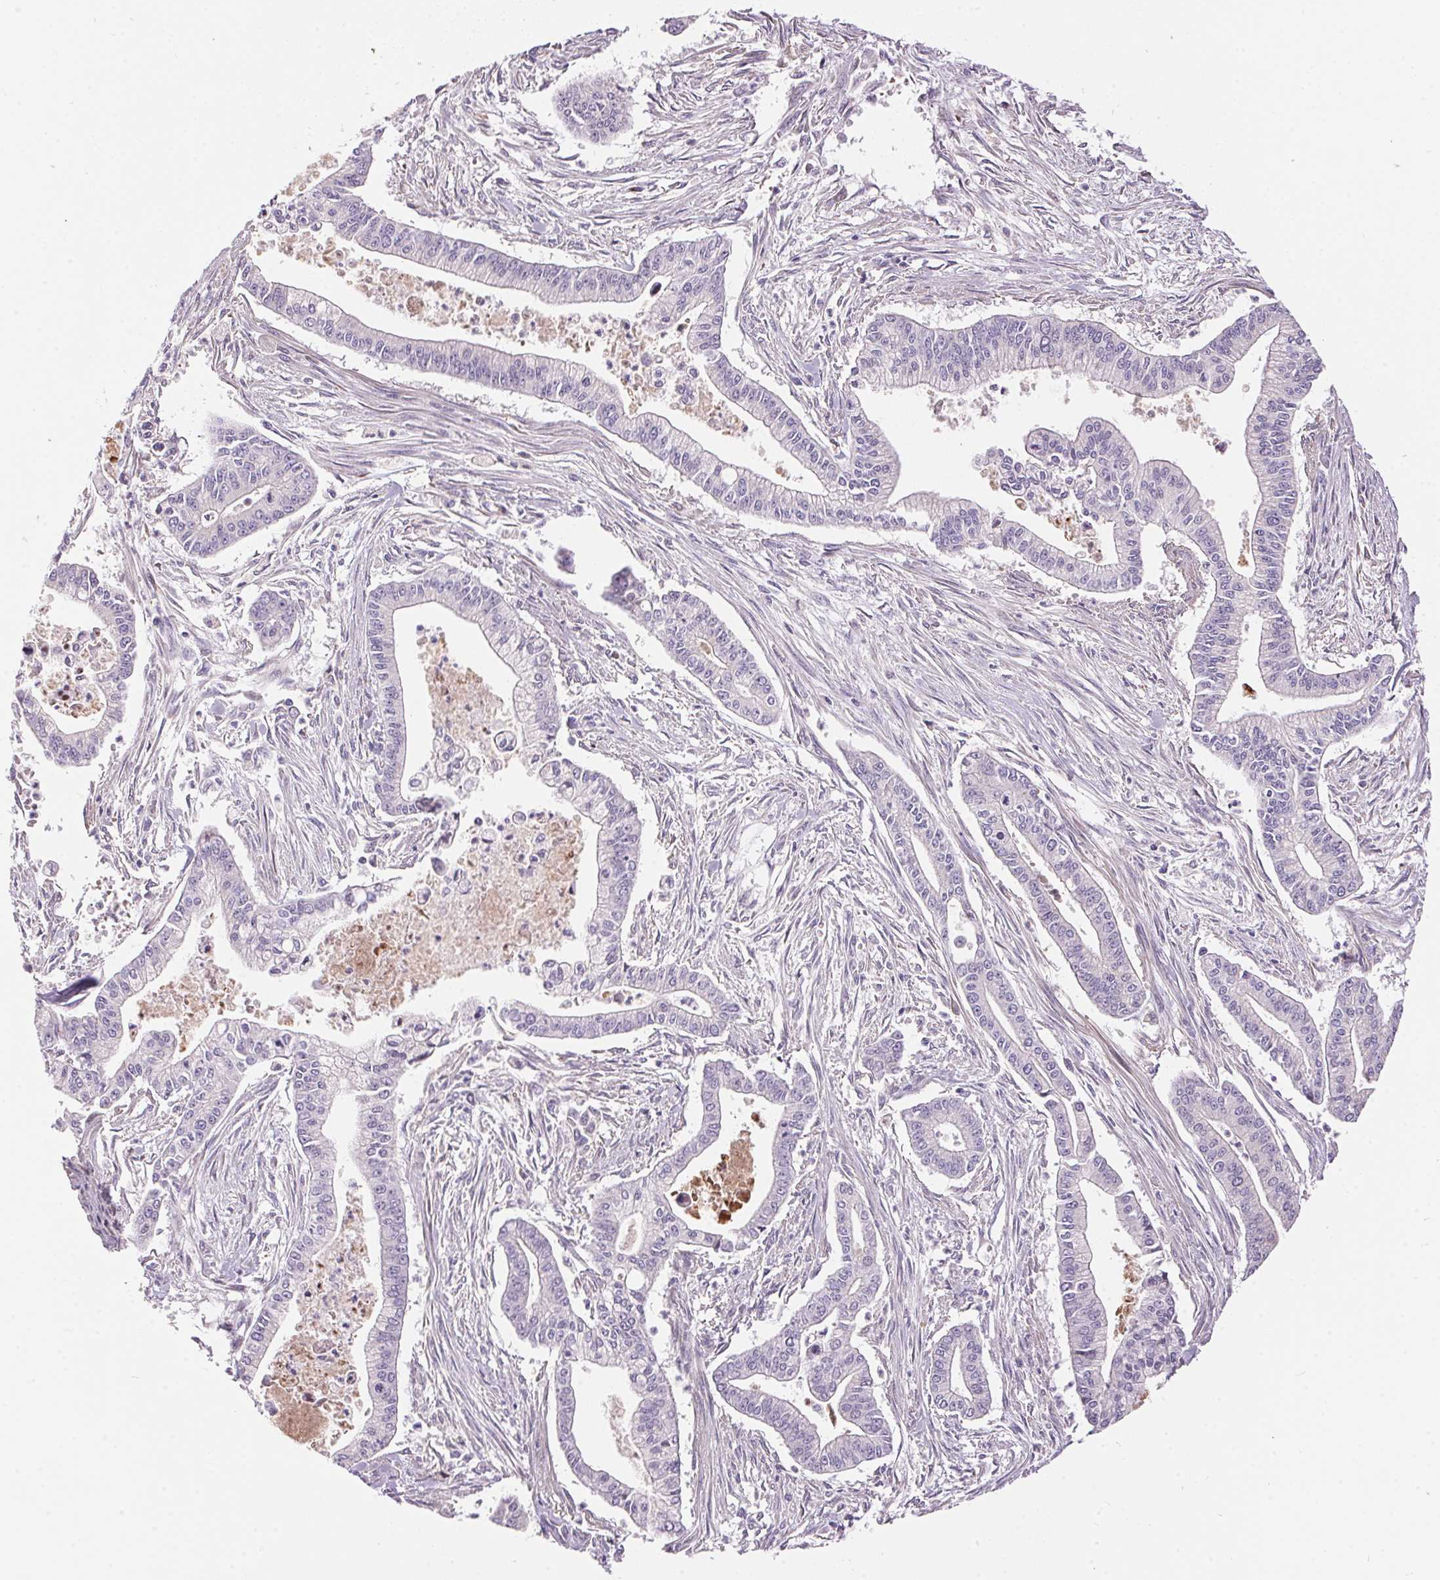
{"staining": {"intensity": "negative", "quantity": "none", "location": "none"}, "tissue": "pancreatic cancer", "cell_type": "Tumor cells", "image_type": "cancer", "snomed": [{"axis": "morphology", "description": "Adenocarcinoma, NOS"}, {"axis": "topography", "description": "Pancreas"}], "caption": "Immunohistochemistry (IHC) of human adenocarcinoma (pancreatic) reveals no staining in tumor cells.", "gene": "UNC13B", "patient": {"sex": "female", "age": 65}}